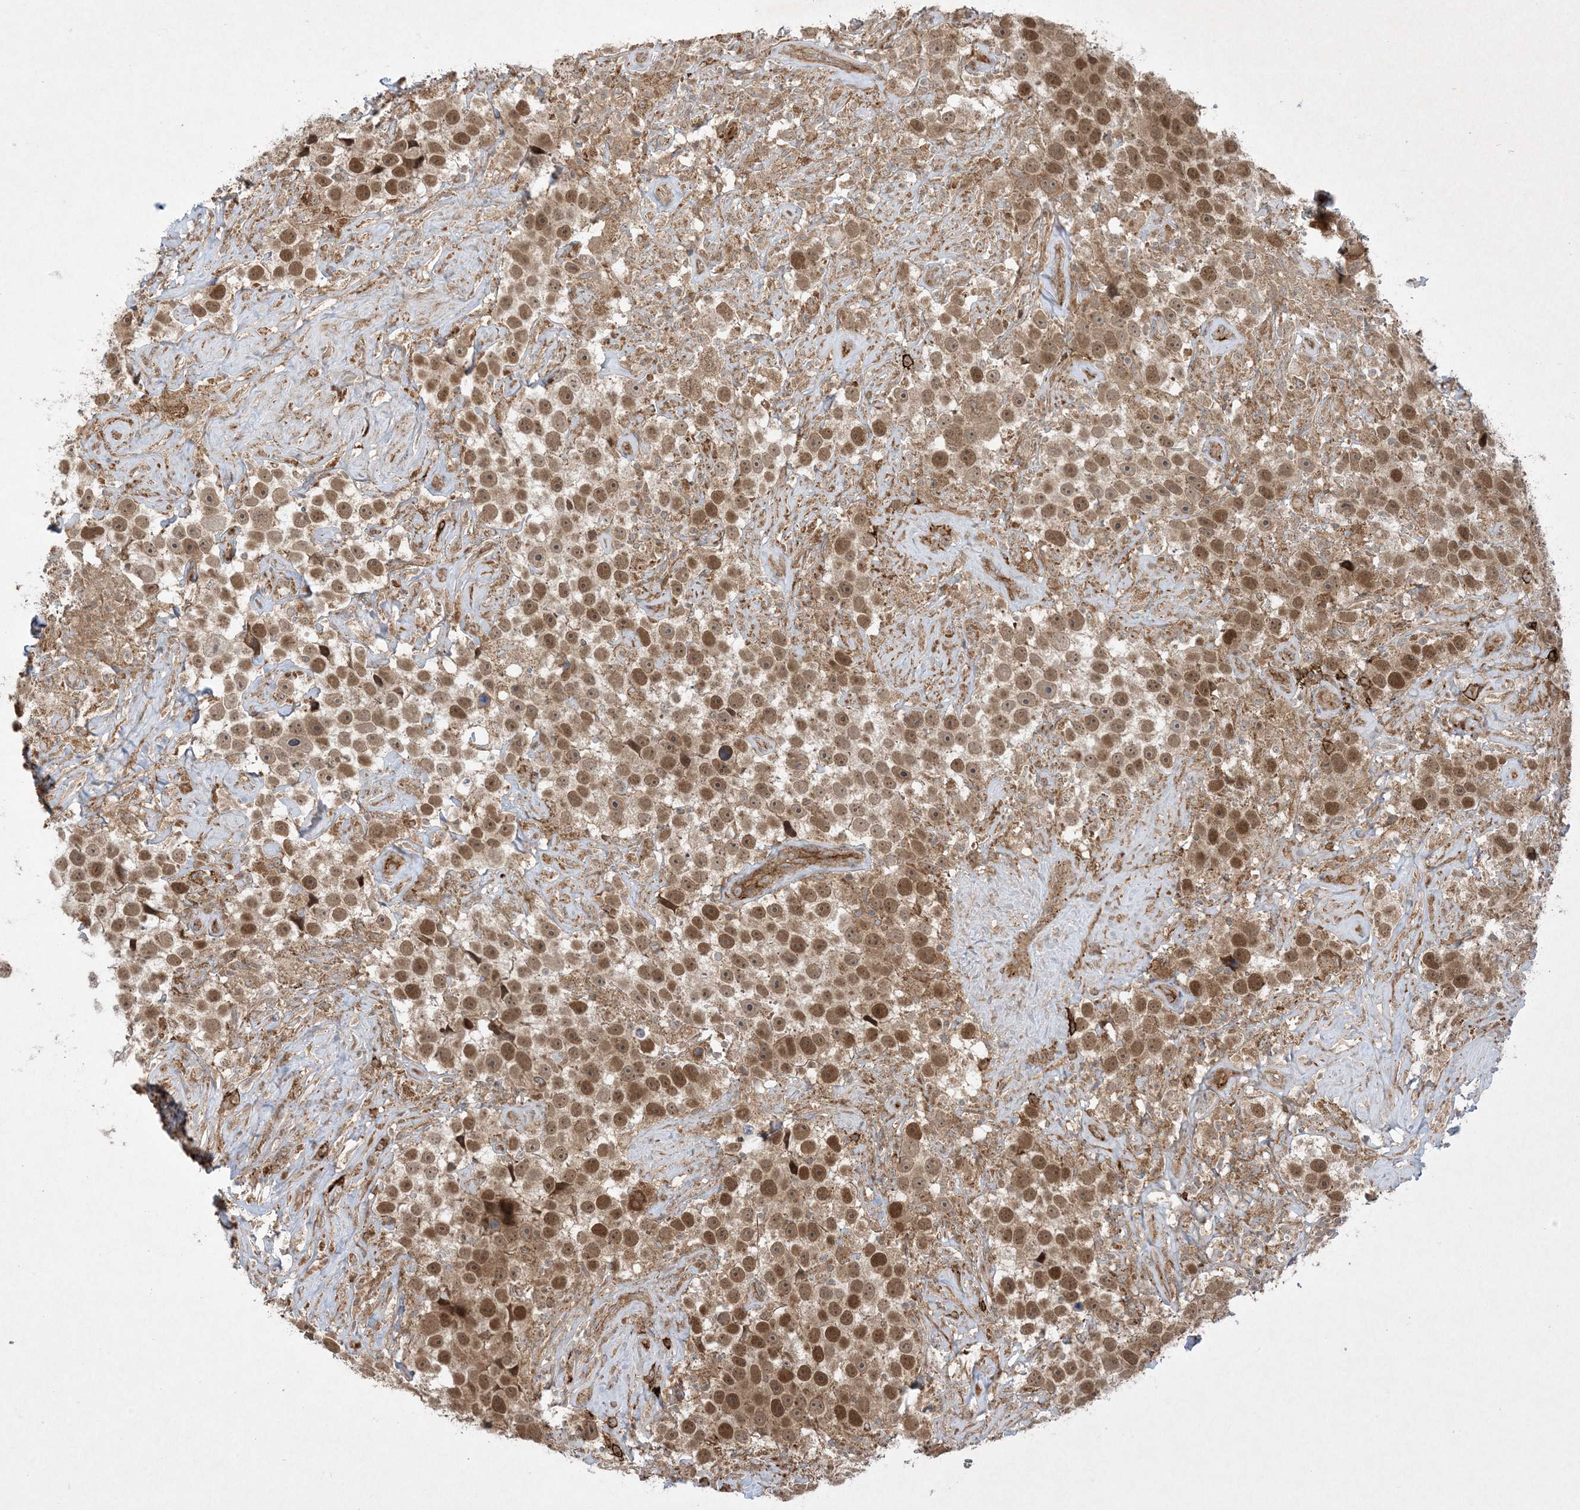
{"staining": {"intensity": "moderate", "quantity": ">75%", "location": "cytoplasmic/membranous,nuclear"}, "tissue": "testis cancer", "cell_type": "Tumor cells", "image_type": "cancer", "snomed": [{"axis": "morphology", "description": "Seminoma, NOS"}, {"axis": "topography", "description": "Testis"}], "caption": "Immunohistochemical staining of human testis cancer shows medium levels of moderate cytoplasmic/membranous and nuclear protein positivity in approximately >75% of tumor cells. The protein of interest is shown in brown color, while the nuclei are stained blue.", "gene": "STAM2", "patient": {"sex": "male", "age": 49}}